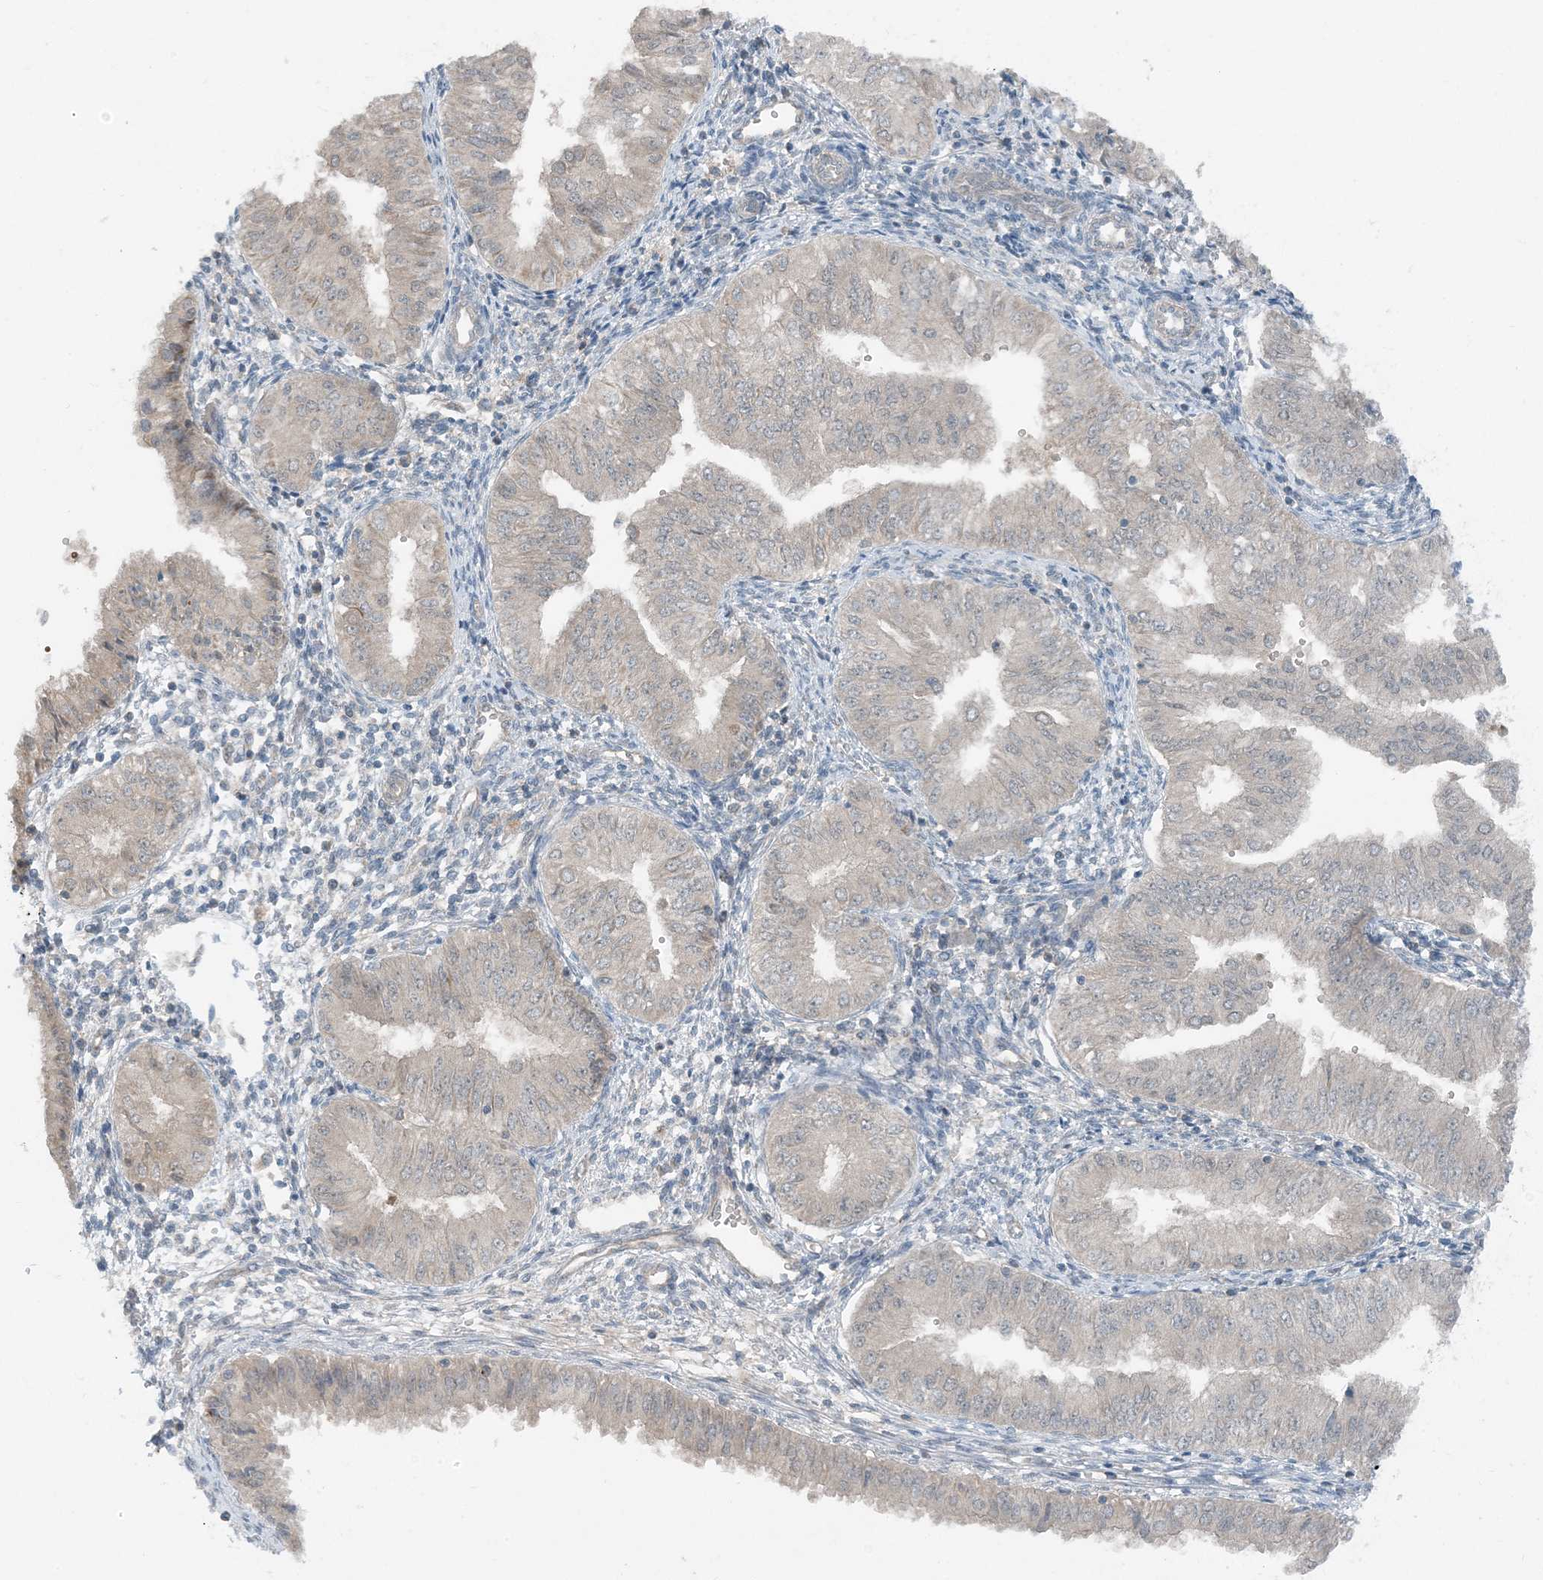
{"staining": {"intensity": "negative", "quantity": "none", "location": "none"}, "tissue": "endometrial cancer", "cell_type": "Tumor cells", "image_type": "cancer", "snomed": [{"axis": "morphology", "description": "Normal tissue, NOS"}, {"axis": "morphology", "description": "Adenocarcinoma, NOS"}, {"axis": "topography", "description": "Endometrium"}], "caption": "The photomicrograph shows no staining of tumor cells in endometrial cancer (adenocarcinoma). Nuclei are stained in blue.", "gene": "MITD1", "patient": {"sex": "female", "age": 53}}